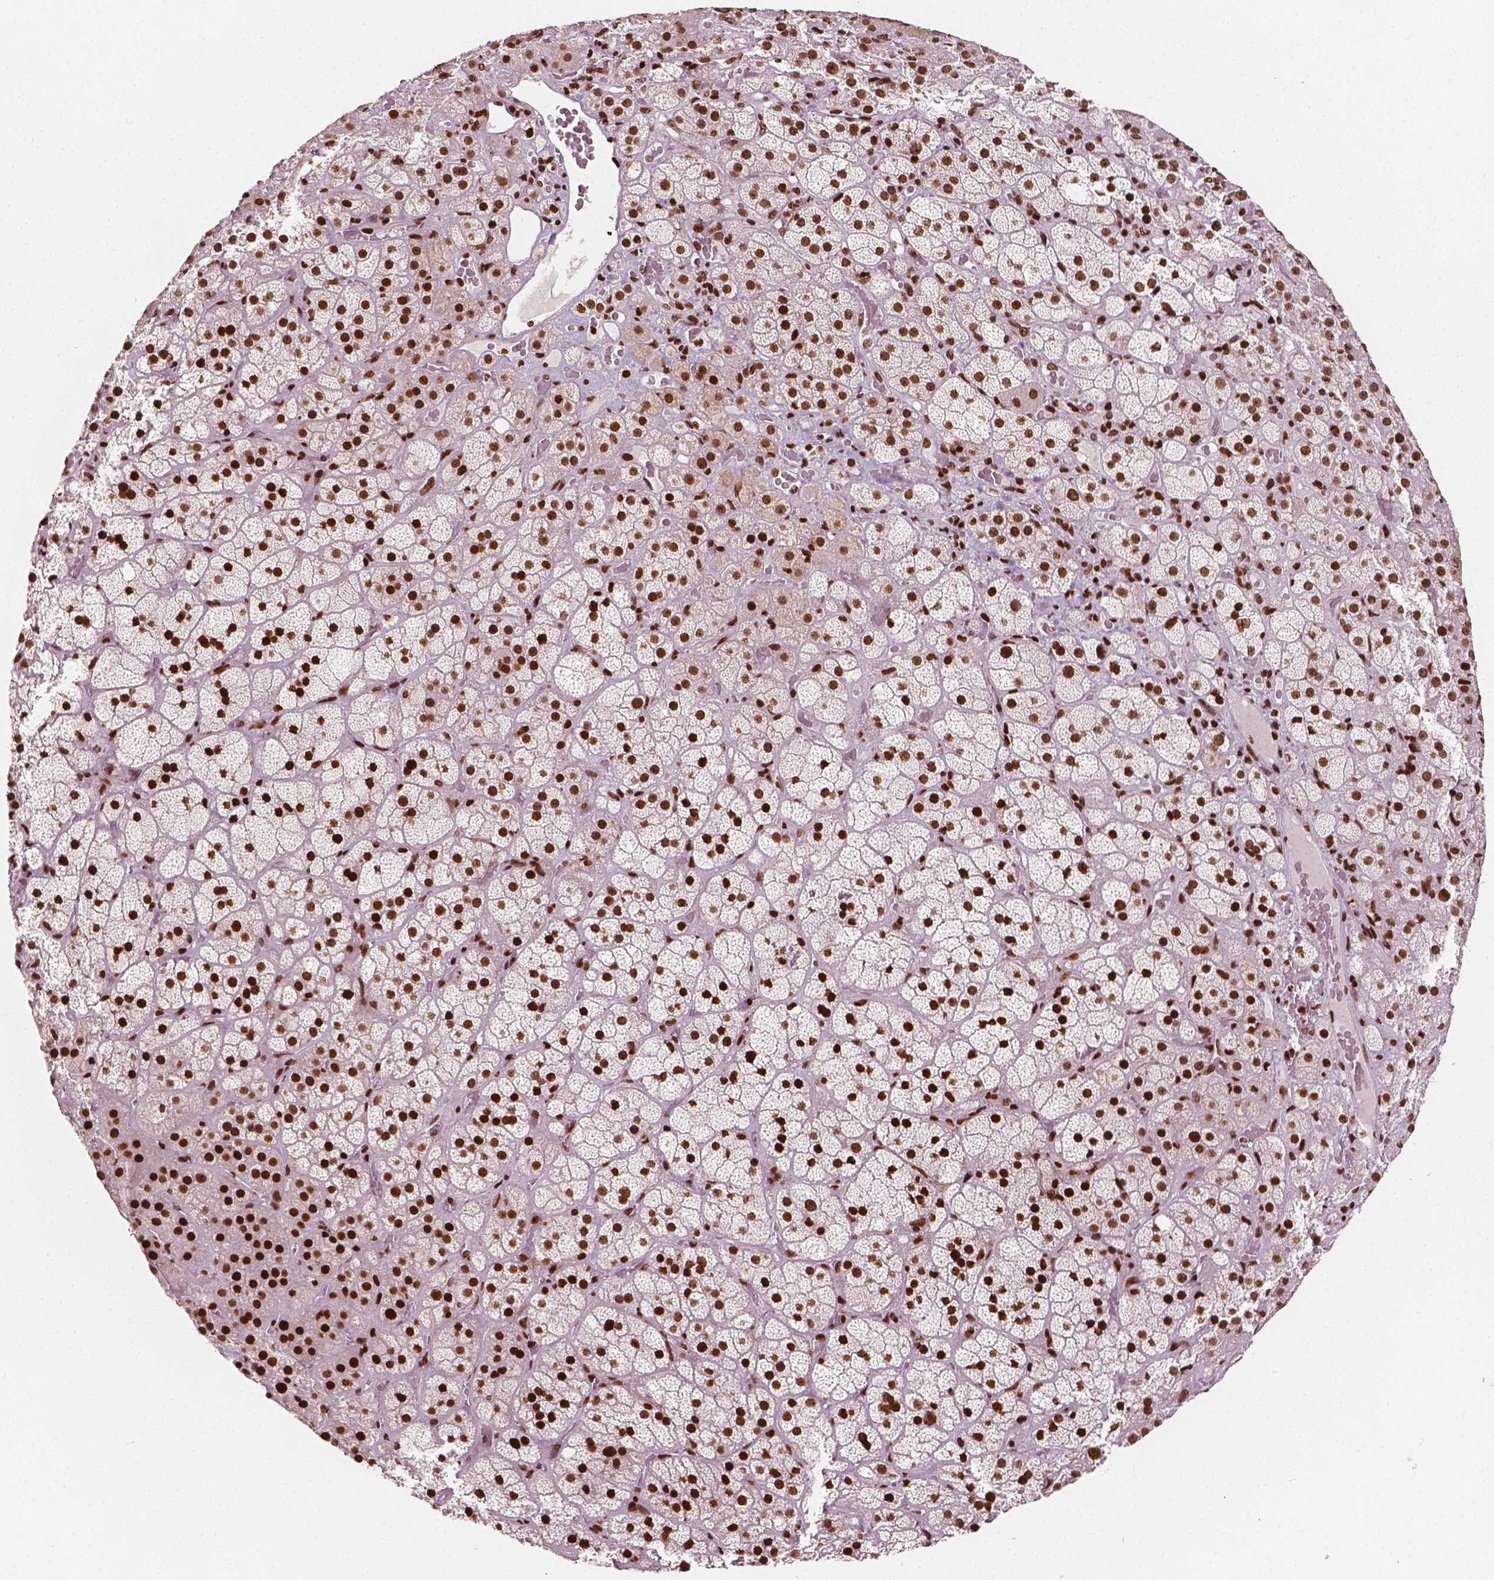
{"staining": {"intensity": "strong", "quantity": "25%-75%", "location": "nuclear"}, "tissue": "adrenal gland", "cell_type": "Glandular cells", "image_type": "normal", "snomed": [{"axis": "morphology", "description": "Normal tissue, NOS"}, {"axis": "topography", "description": "Adrenal gland"}], "caption": "High-magnification brightfield microscopy of unremarkable adrenal gland stained with DAB (brown) and counterstained with hematoxylin (blue). glandular cells exhibit strong nuclear positivity is appreciated in about25%-75% of cells.", "gene": "CTCF", "patient": {"sex": "male", "age": 57}}